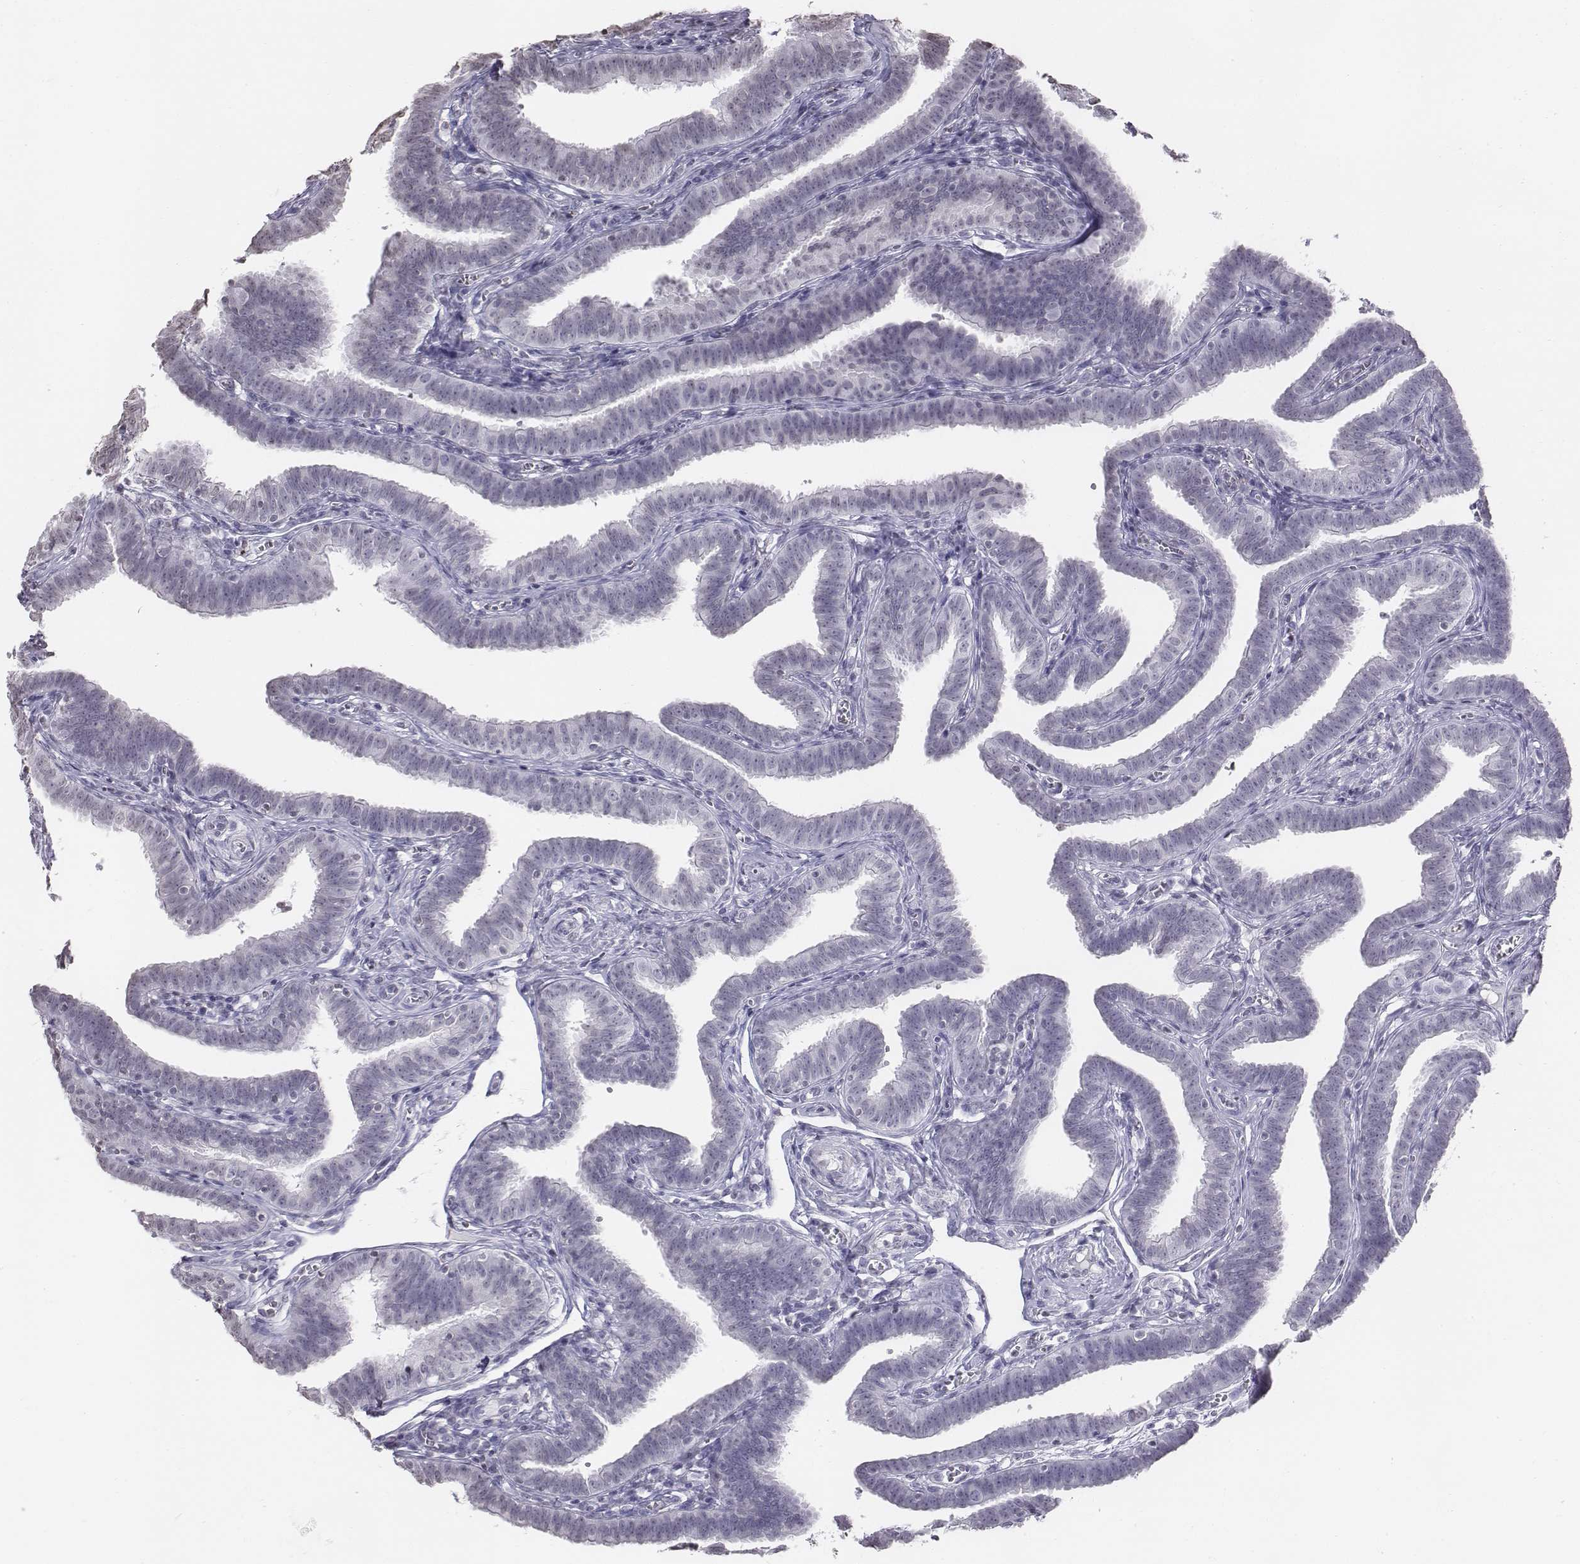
{"staining": {"intensity": "negative", "quantity": "none", "location": "none"}, "tissue": "fallopian tube", "cell_type": "Glandular cells", "image_type": "normal", "snomed": [{"axis": "morphology", "description": "Normal tissue, NOS"}, {"axis": "topography", "description": "Fallopian tube"}], "caption": "Fallopian tube was stained to show a protein in brown. There is no significant staining in glandular cells.", "gene": "BARHL1", "patient": {"sex": "female", "age": 25}}